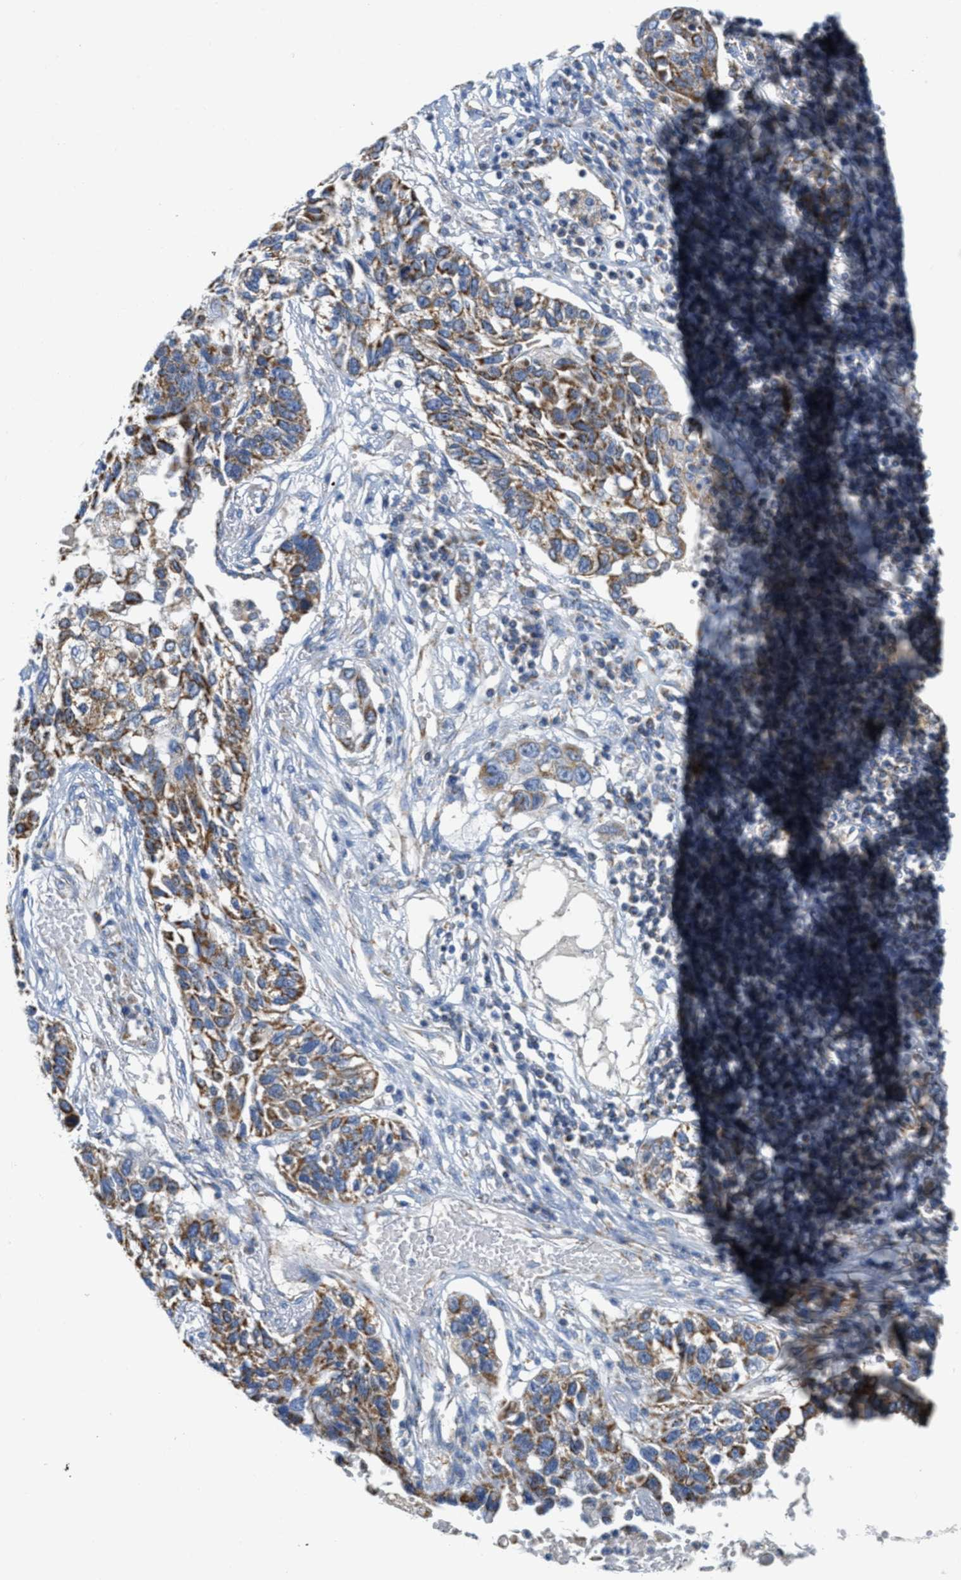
{"staining": {"intensity": "moderate", "quantity": ">75%", "location": "cytoplasmic/membranous"}, "tissue": "lung cancer", "cell_type": "Tumor cells", "image_type": "cancer", "snomed": [{"axis": "morphology", "description": "Squamous cell carcinoma, NOS"}, {"axis": "topography", "description": "Lung"}], "caption": "A medium amount of moderate cytoplasmic/membranous expression is seen in about >75% of tumor cells in lung cancer (squamous cell carcinoma) tissue.", "gene": "KCNJ5", "patient": {"sex": "male", "age": 71}}